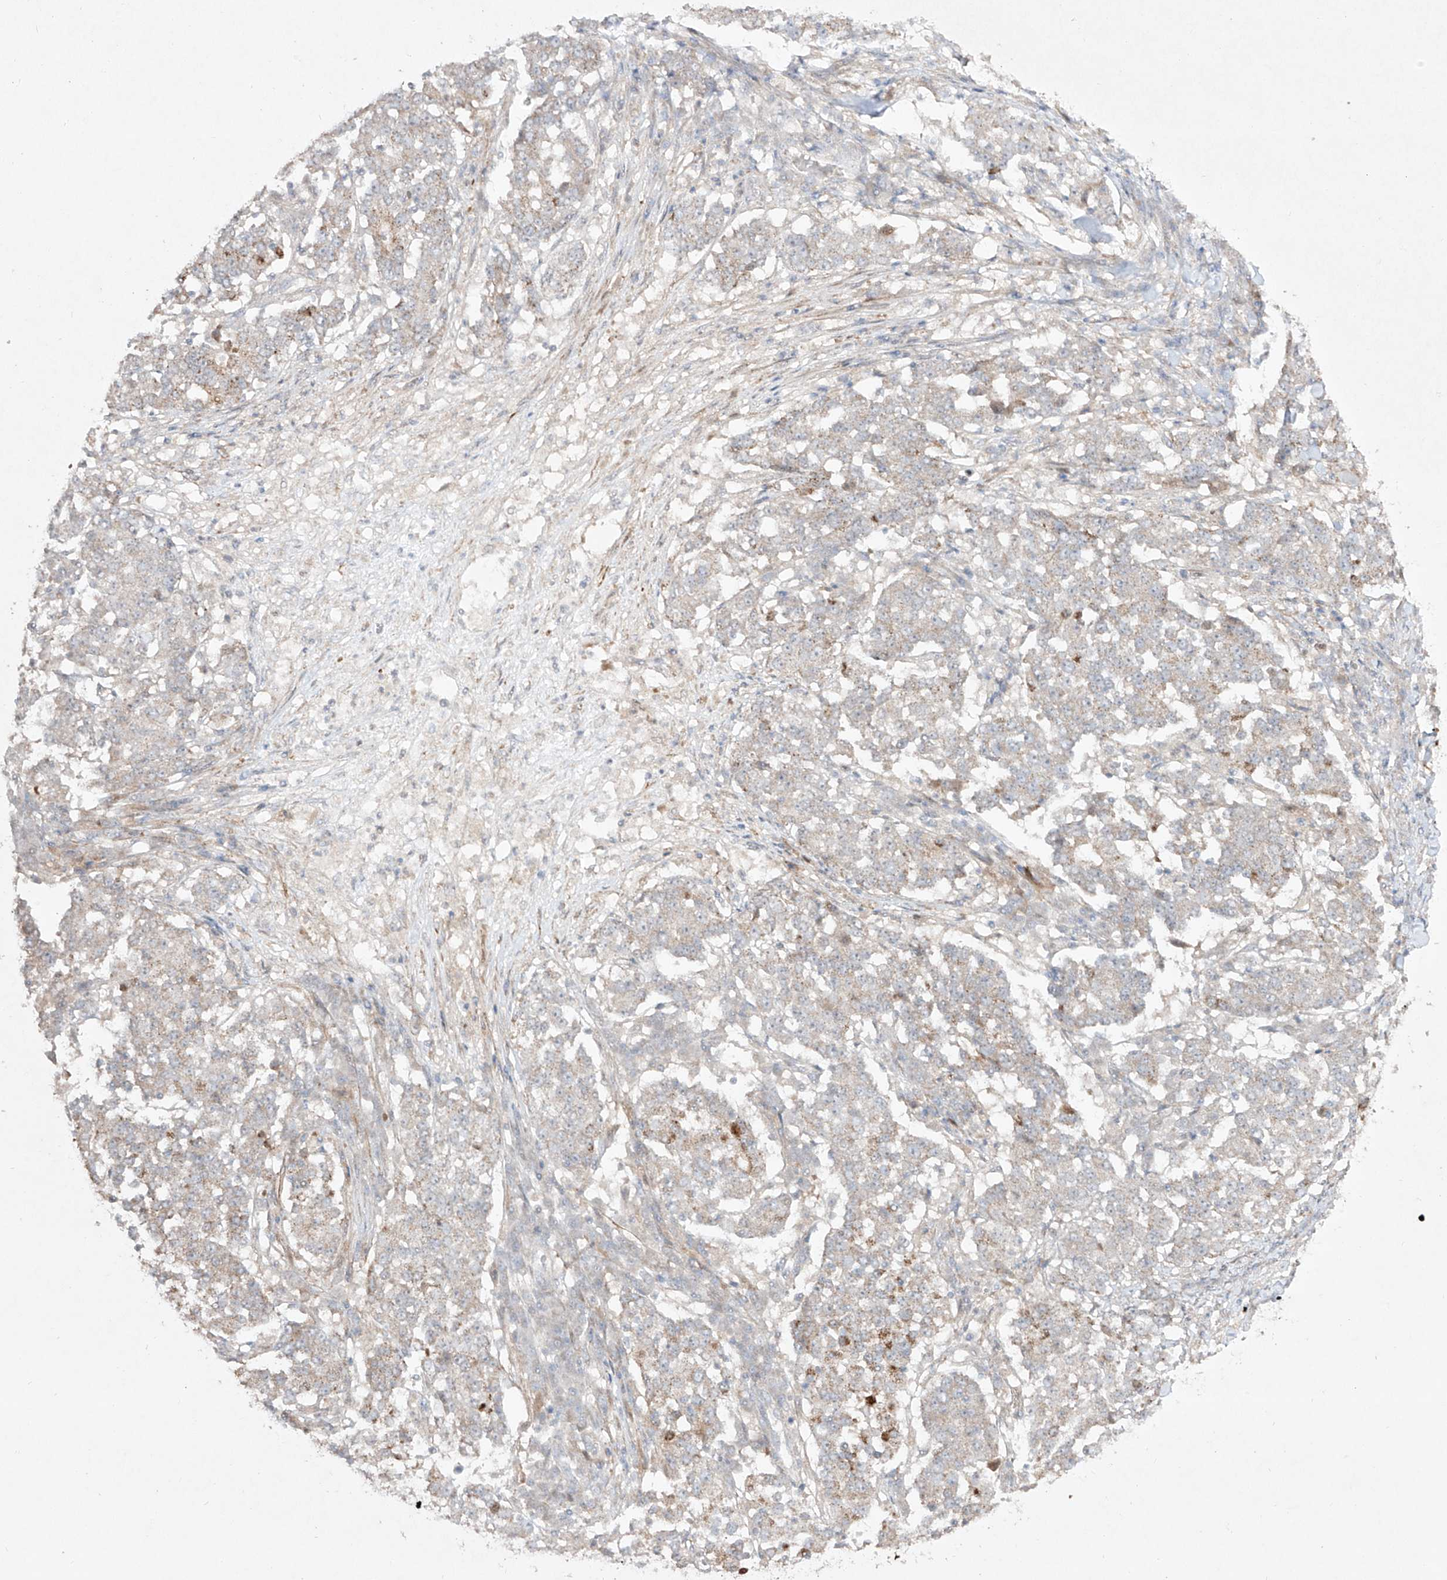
{"staining": {"intensity": "negative", "quantity": "none", "location": "none"}, "tissue": "stomach cancer", "cell_type": "Tumor cells", "image_type": "cancer", "snomed": [{"axis": "morphology", "description": "Adenocarcinoma, NOS"}, {"axis": "topography", "description": "Stomach"}], "caption": "This is an immunohistochemistry micrograph of adenocarcinoma (stomach). There is no positivity in tumor cells.", "gene": "KDM1B", "patient": {"sex": "male", "age": 59}}